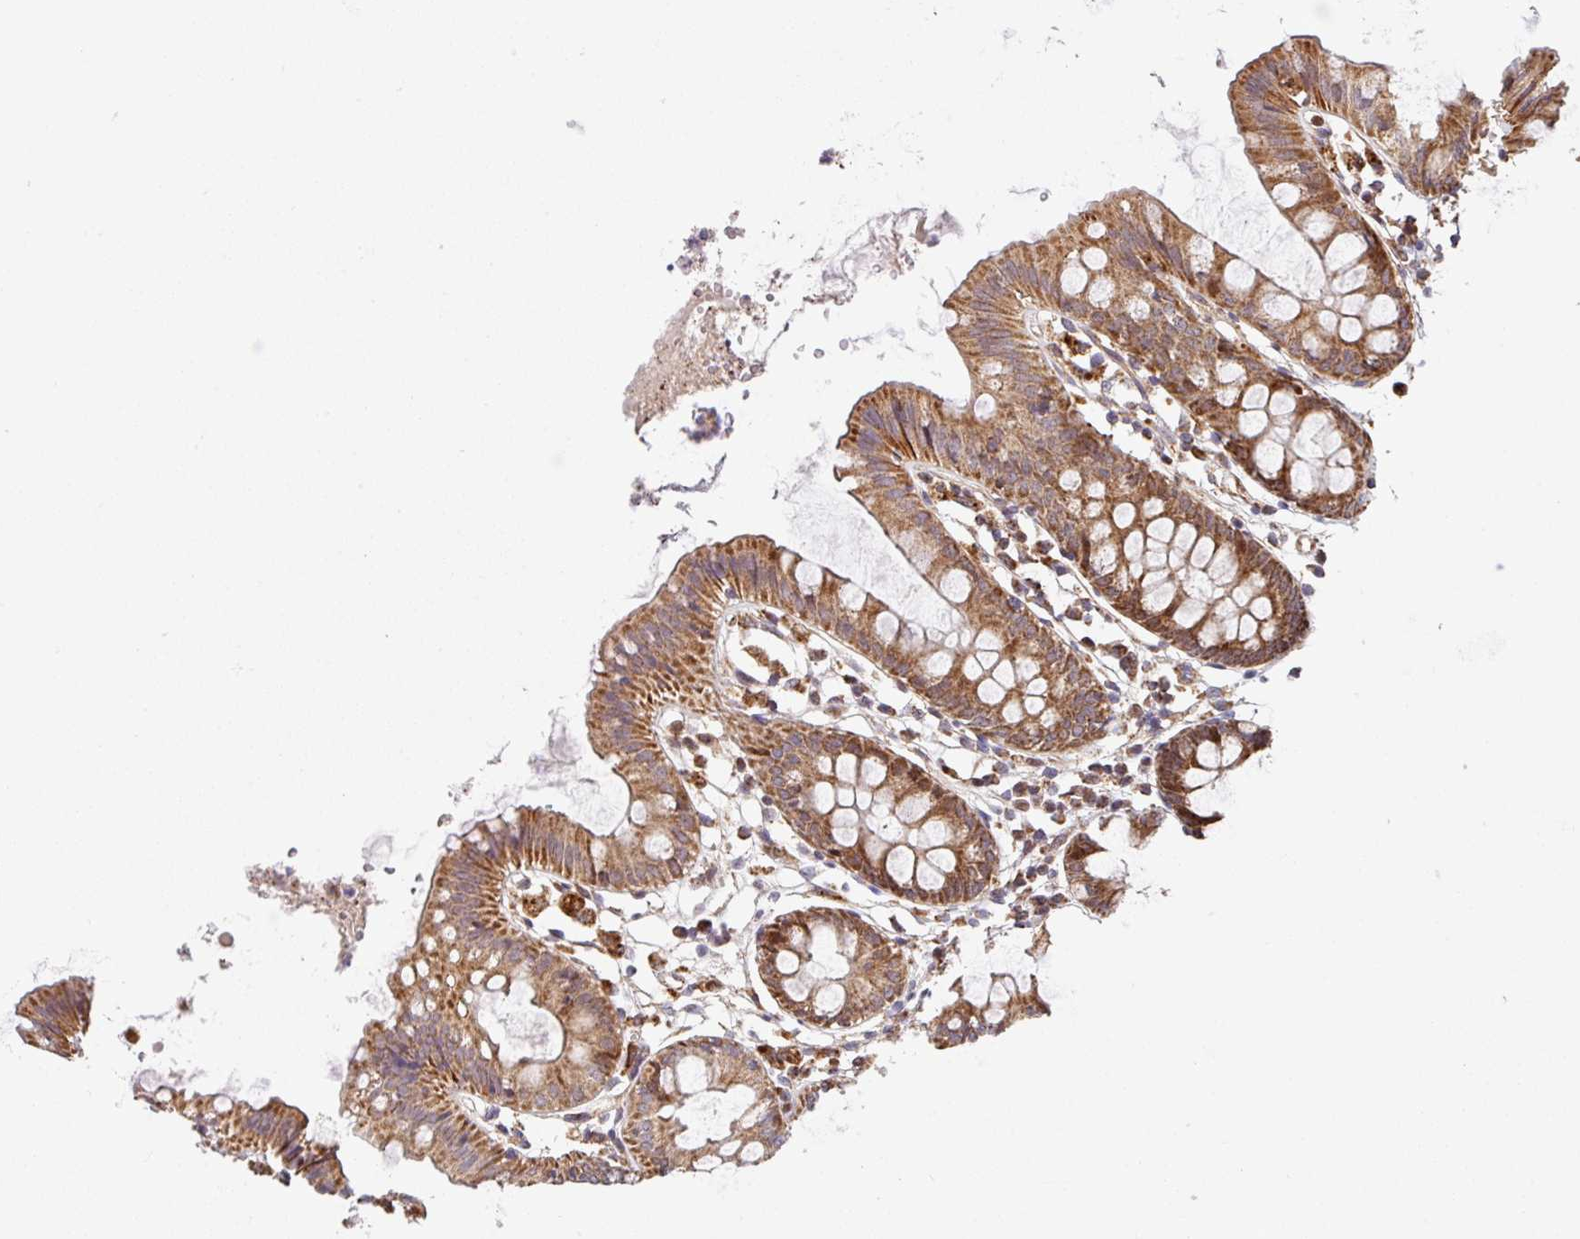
{"staining": {"intensity": "moderate", "quantity": "<25%", "location": "cytoplasmic/membranous"}, "tissue": "colon", "cell_type": "Endothelial cells", "image_type": "normal", "snomed": [{"axis": "morphology", "description": "Normal tissue, NOS"}, {"axis": "topography", "description": "Colon"}], "caption": "Immunohistochemical staining of normal human colon shows moderate cytoplasmic/membranous protein staining in about <25% of endothelial cells.", "gene": "ENSG00000269547", "patient": {"sex": "female", "age": 84}}